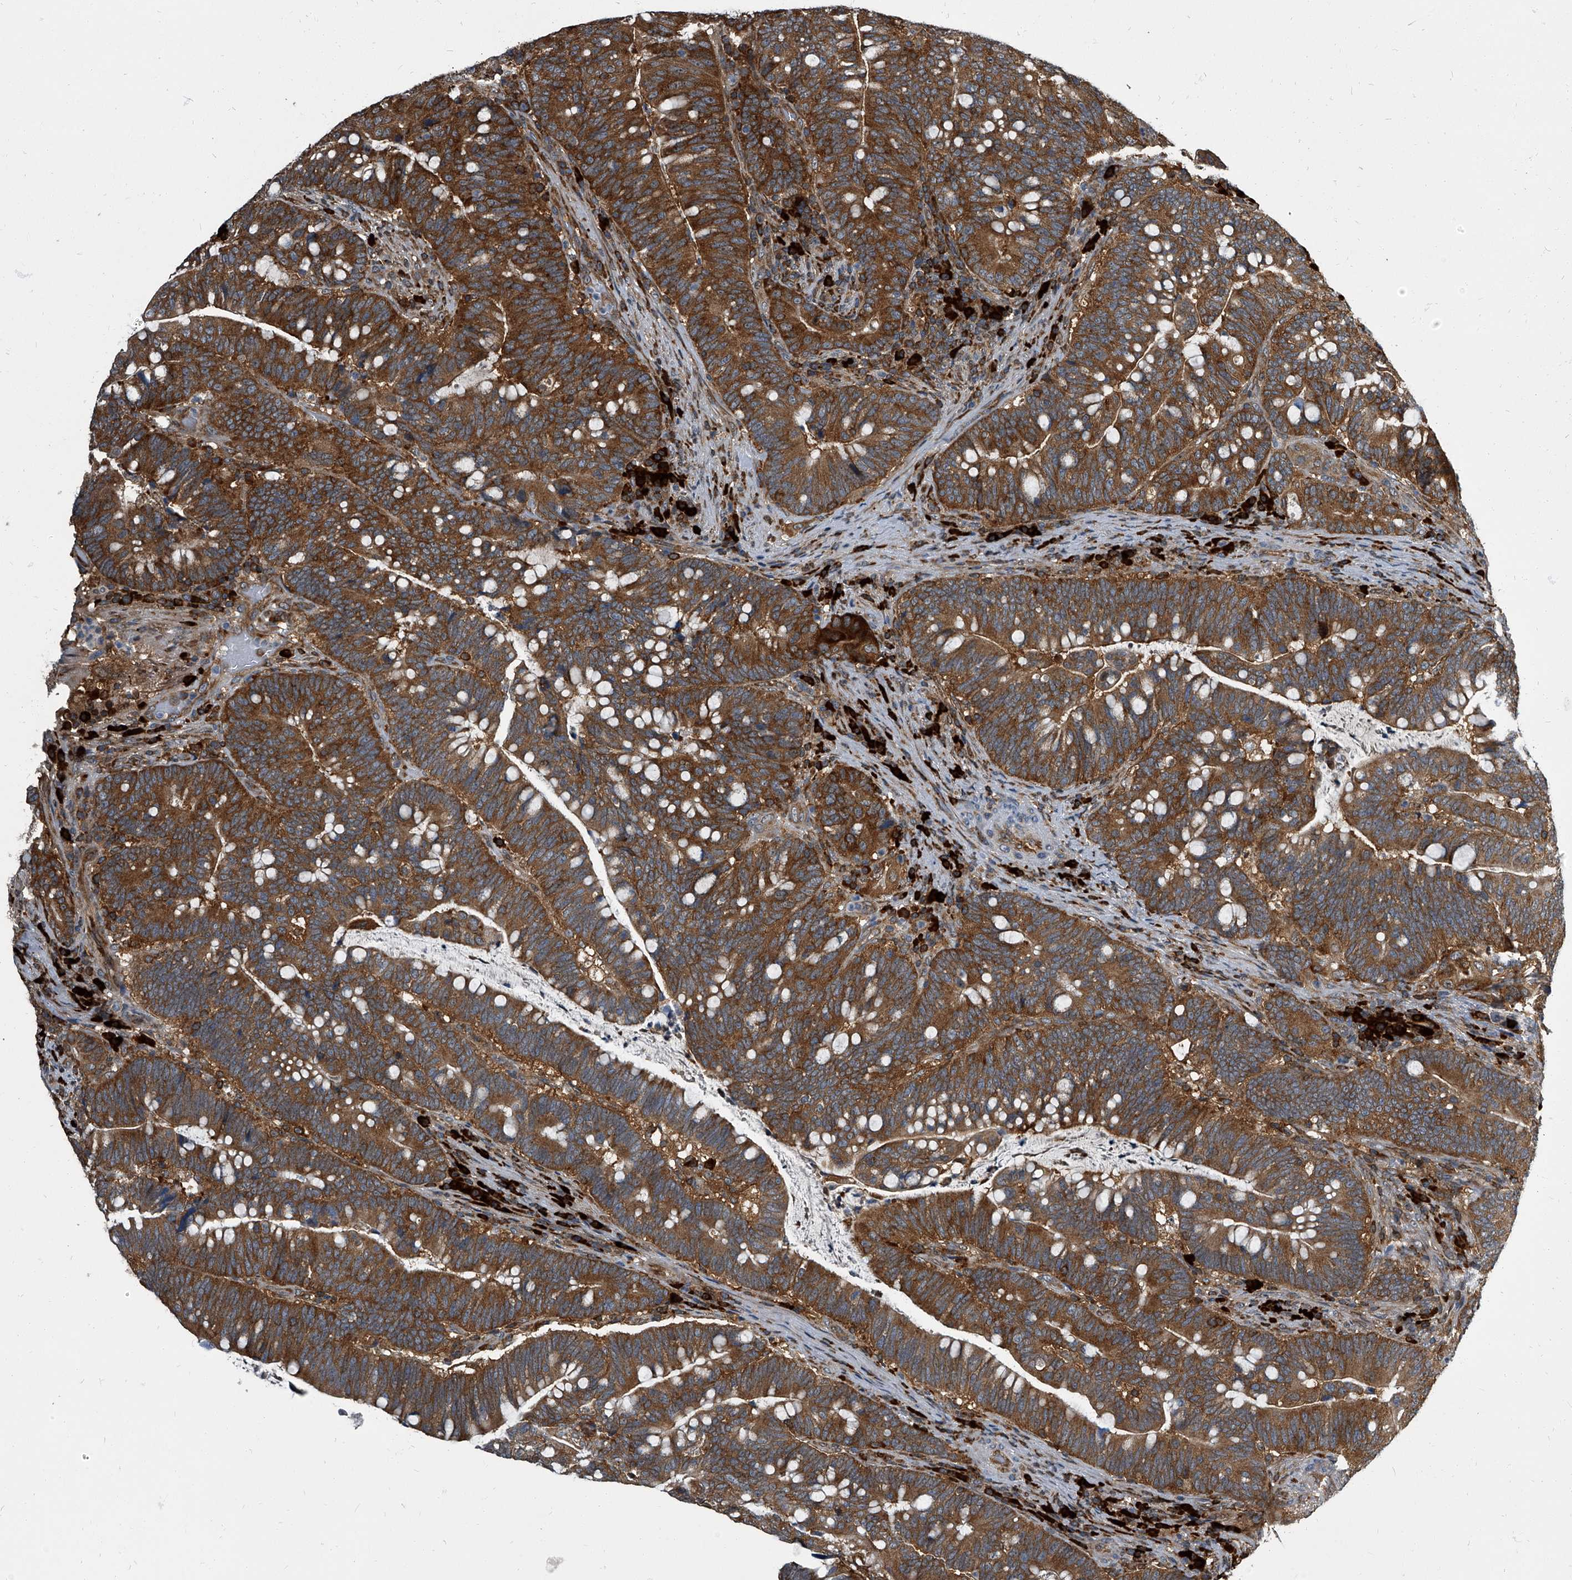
{"staining": {"intensity": "strong", "quantity": ">75%", "location": "cytoplasmic/membranous"}, "tissue": "colorectal cancer", "cell_type": "Tumor cells", "image_type": "cancer", "snomed": [{"axis": "morphology", "description": "Adenocarcinoma, NOS"}, {"axis": "topography", "description": "Colon"}], "caption": "The photomicrograph displays immunohistochemical staining of colorectal cancer. There is strong cytoplasmic/membranous expression is seen in about >75% of tumor cells.", "gene": "CDV3", "patient": {"sex": "female", "age": 66}}